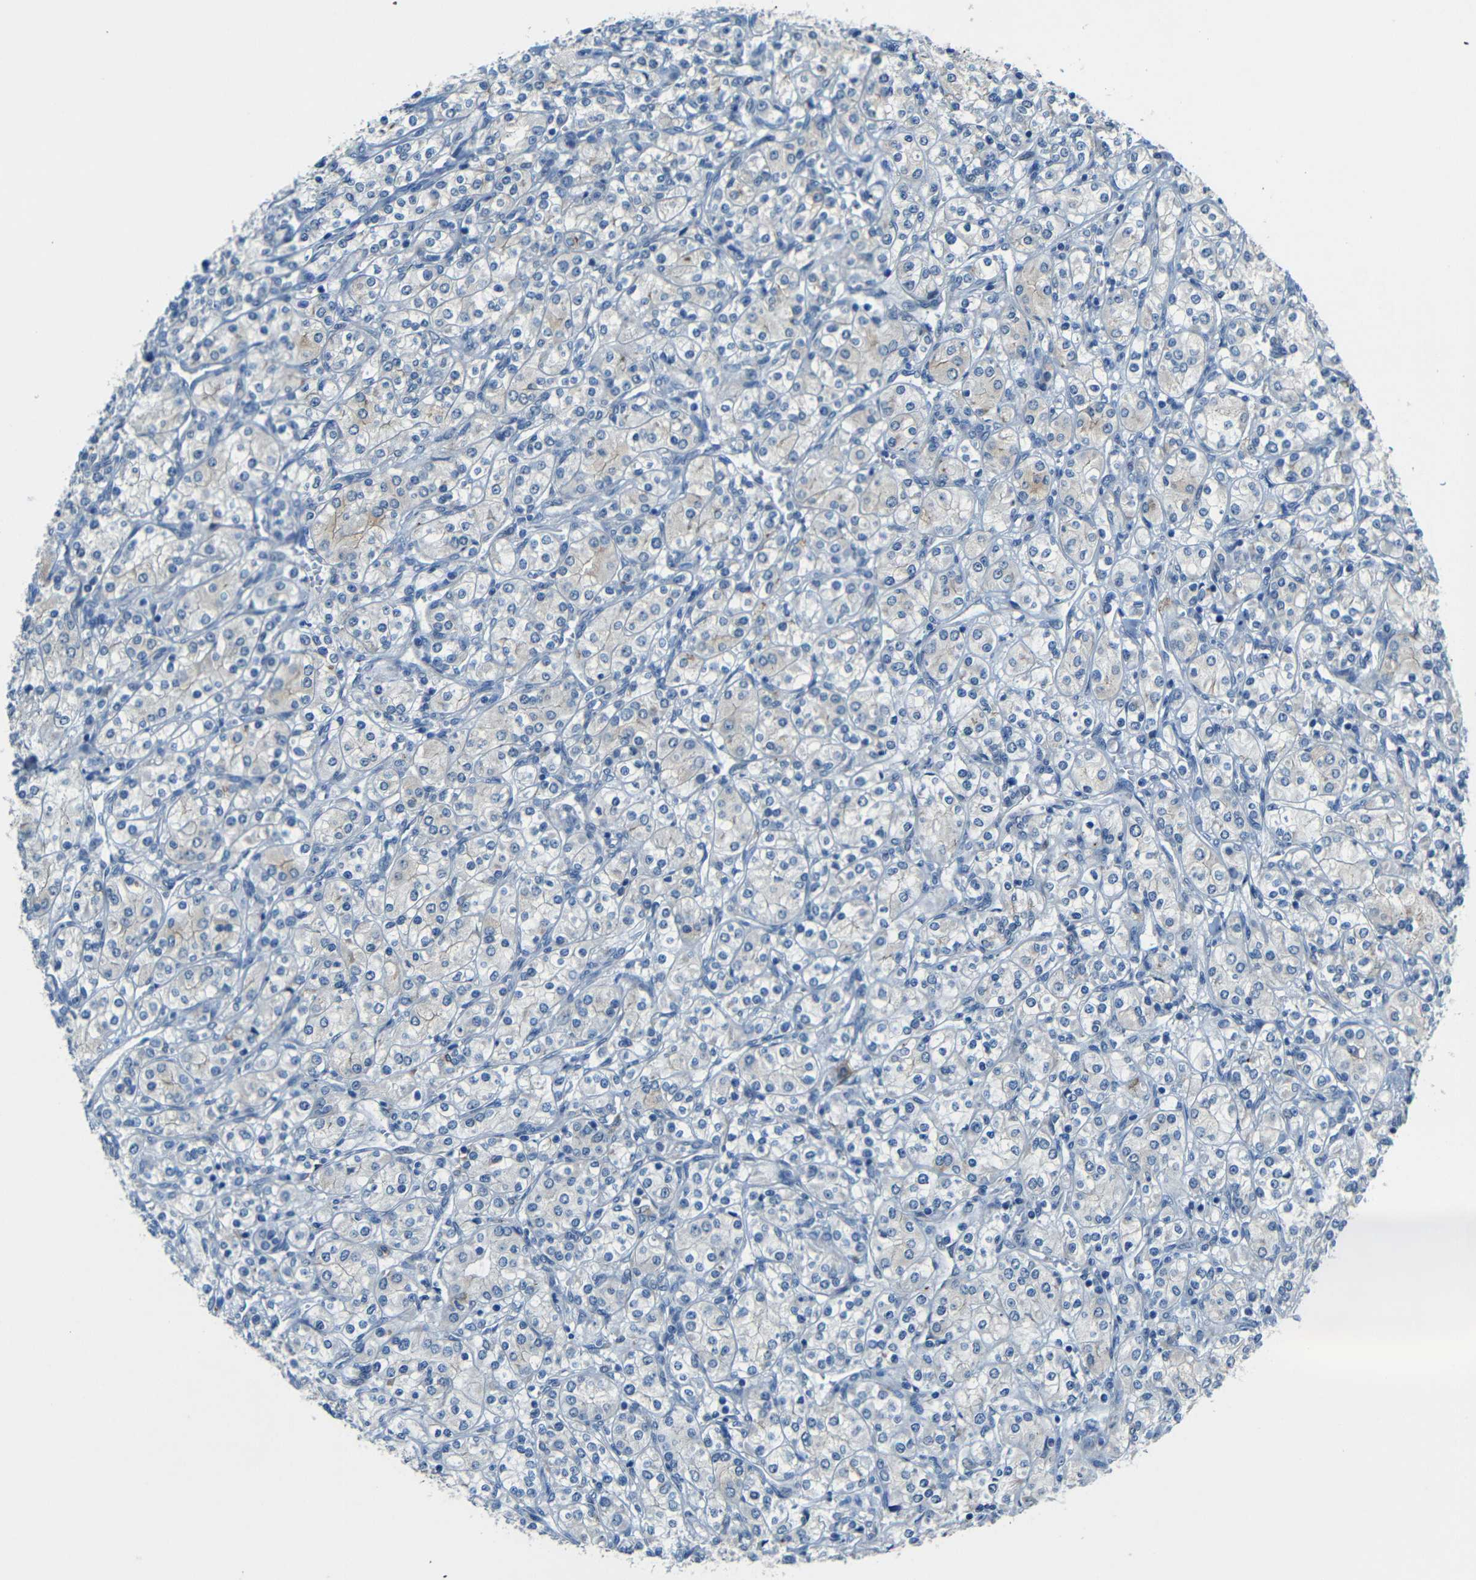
{"staining": {"intensity": "negative", "quantity": "none", "location": "none"}, "tissue": "renal cancer", "cell_type": "Tumor cells", "image_type": "cancer", "snomed": [{"axis": "morphology", "description": "Adenocarcinoma, NOS"}, {"axis": "topography", "description": "Kidney"}], "caption": "Protein analysis of adenocarcinoma (renal) exhibits no significant positivity in tumor cells.", "gene": "ANKRD22", "patient": {"sex": "male", "age": 77}}